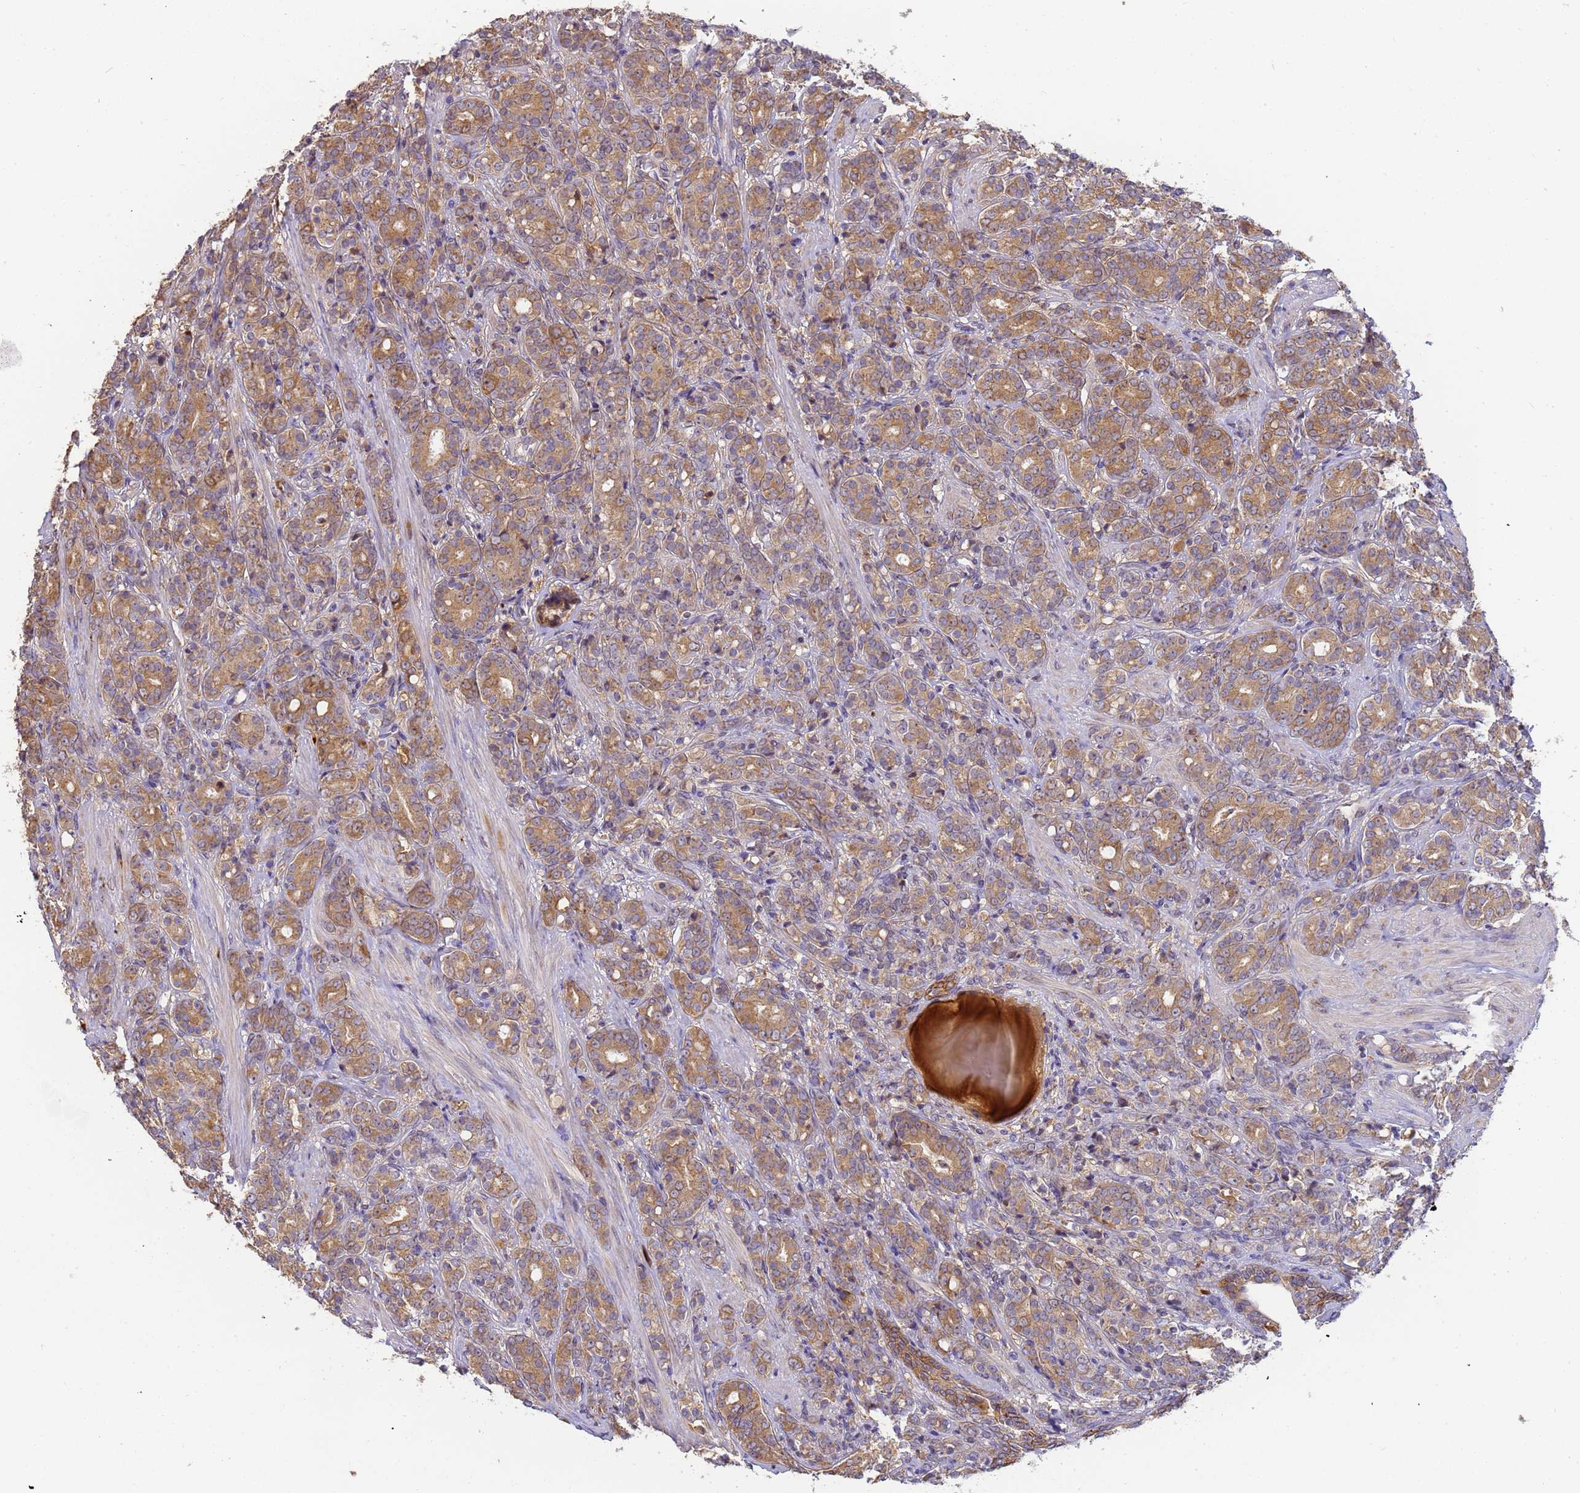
{"staining": {"intensity": "strong", "quantity": ">75%", "location": "cytoplasmic/membranous"}, "tissue": "prostate cancer", "cell_type": "Tumor cells", "image_type": "cancer", "snomed": [{"axis": "morphology", "description": "Adenocarcinoma, High grade"}, {"axis": "topography", "description": "Prostate"}], "caption": "This image reveals prostate cancer stained with immunohistochemistry to label a protein in brown. The cytoplasmic/membranous of tumor cells show strong positivity for the protein. Nuclei are counter-stained blue.", "gene": "M6PR", "patient": {"sex": "male", "age": 62}}